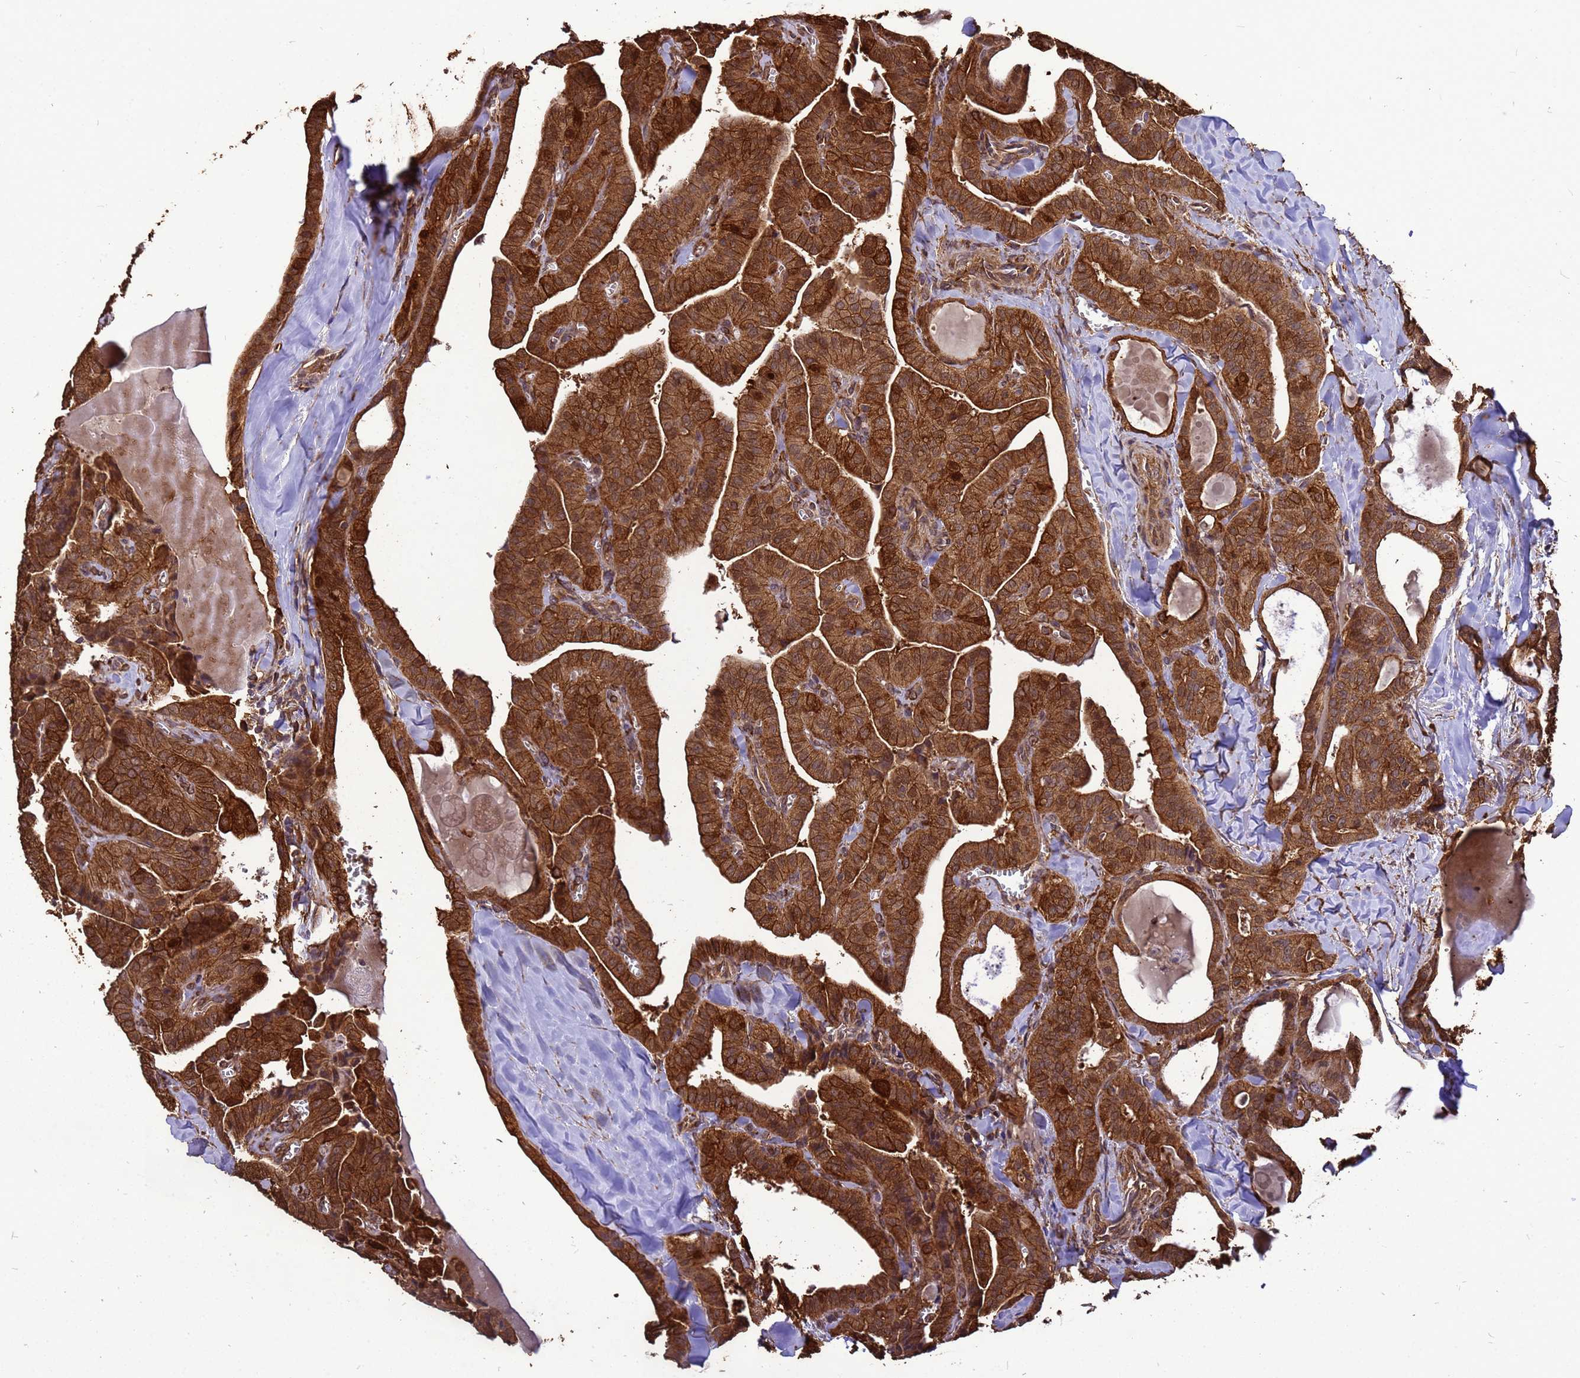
{"staining": {"intensity": "strong", "quantity": ">75%", "location": "cytoplasmic/membranous"}, "tissue": "thyroid cancer", "cell_type": "Tumor cells", "image_type": "cancer", "snomed": [{"axis": "morphology", "description": "Papillary adenocarcinoma, NOS"}, {"axis": "topography", "description": "Thyroid gland"}], "caption": "The micrograph exhibits a brown stain indicating the presence of a protein in the cytoplasmic/membranous of tumor cells in thyroid cancer (papillary adenocarcinoma).", "gene": "ZNF618", "patient": {"sex": "male", "age": 52}}